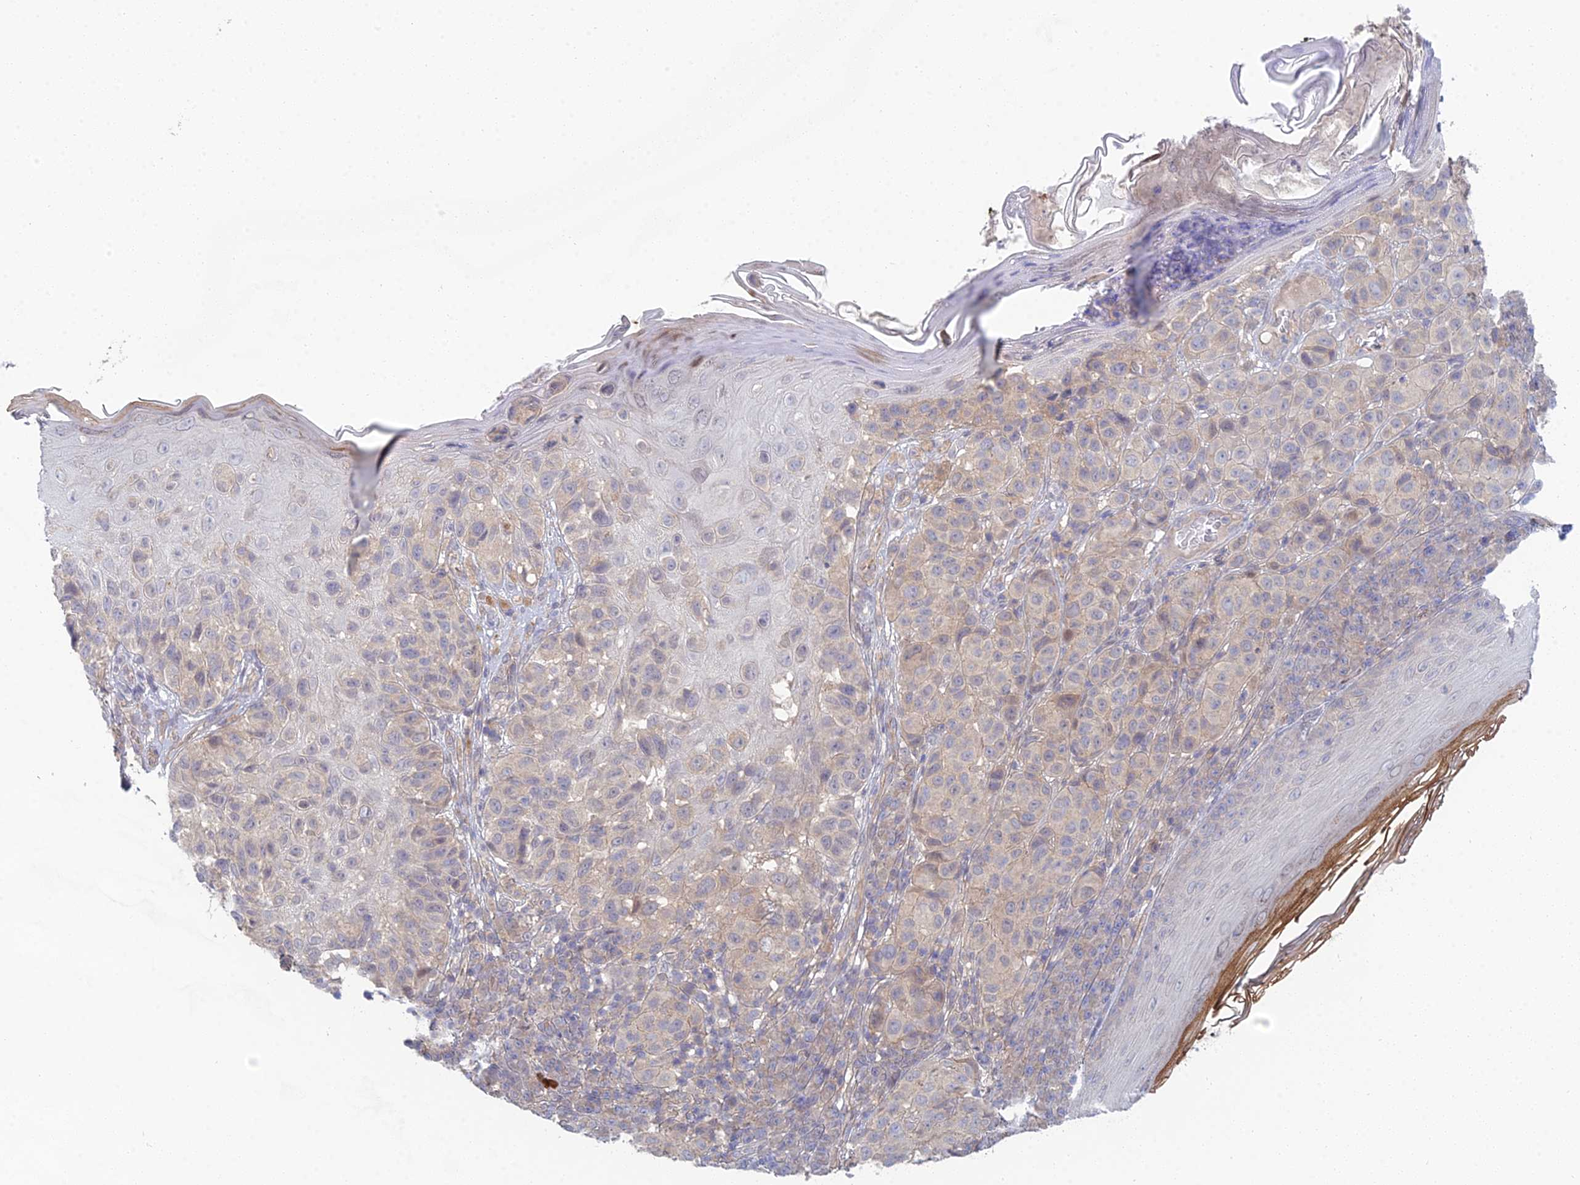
{"staining": {"intensity": "negative", "quantity": "none", "location": "none"}, "tissue": "melanoma", "cell_type": "Tumor cells", "image_type": "cancer", "snomed": [{"axis": "morphology", "description": "Malignant melanoma, NOS"}, {"axis": "topography", "description": "Skin"}], "caption": "Tumor cells show no significant protein staining in melanoma.", "gene": "METTL26", "patient": {"sex": "male", "age": 38}}